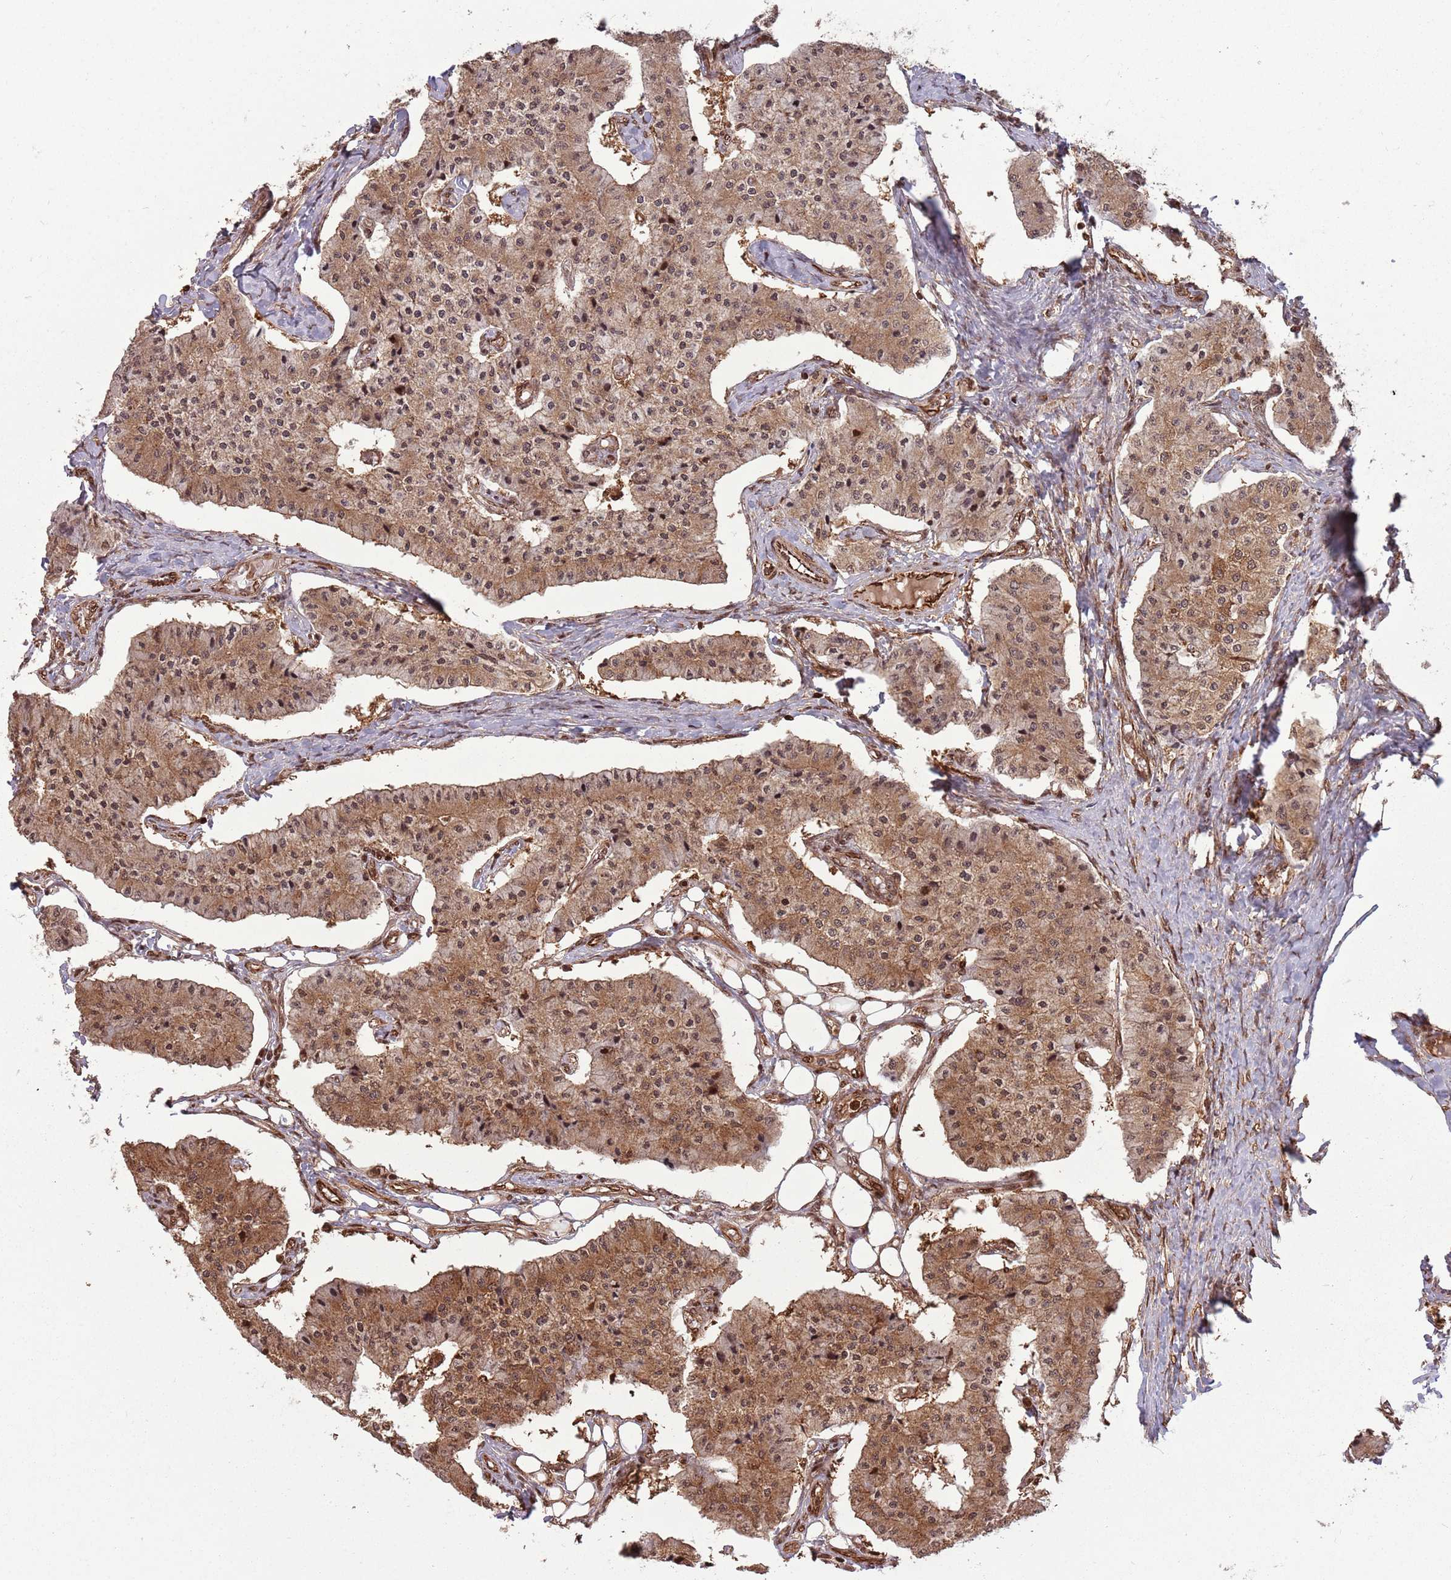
{"staining": {"intensity": "moderate", "quantity": ">75%", "location": "cytoplasmic/membranous,nuclear"}, "tissue": "carcinoid", "cell_type": "Tumor cells", "image_type": "cancer", "snomed": [{"axis": "morphology", "description": "Carcinoid, malignant, NOS"}, {"axis": "topography", "description": "Colon"}], "caption": "This image exhibits IHC staining of carcinoid, with medium moderate cytoplasmic/membranous and nuclear expression in approximately >75% of tumor cells.", "gene": "ADAMTS3", "patient": {"sex": "female", "age": 52}}